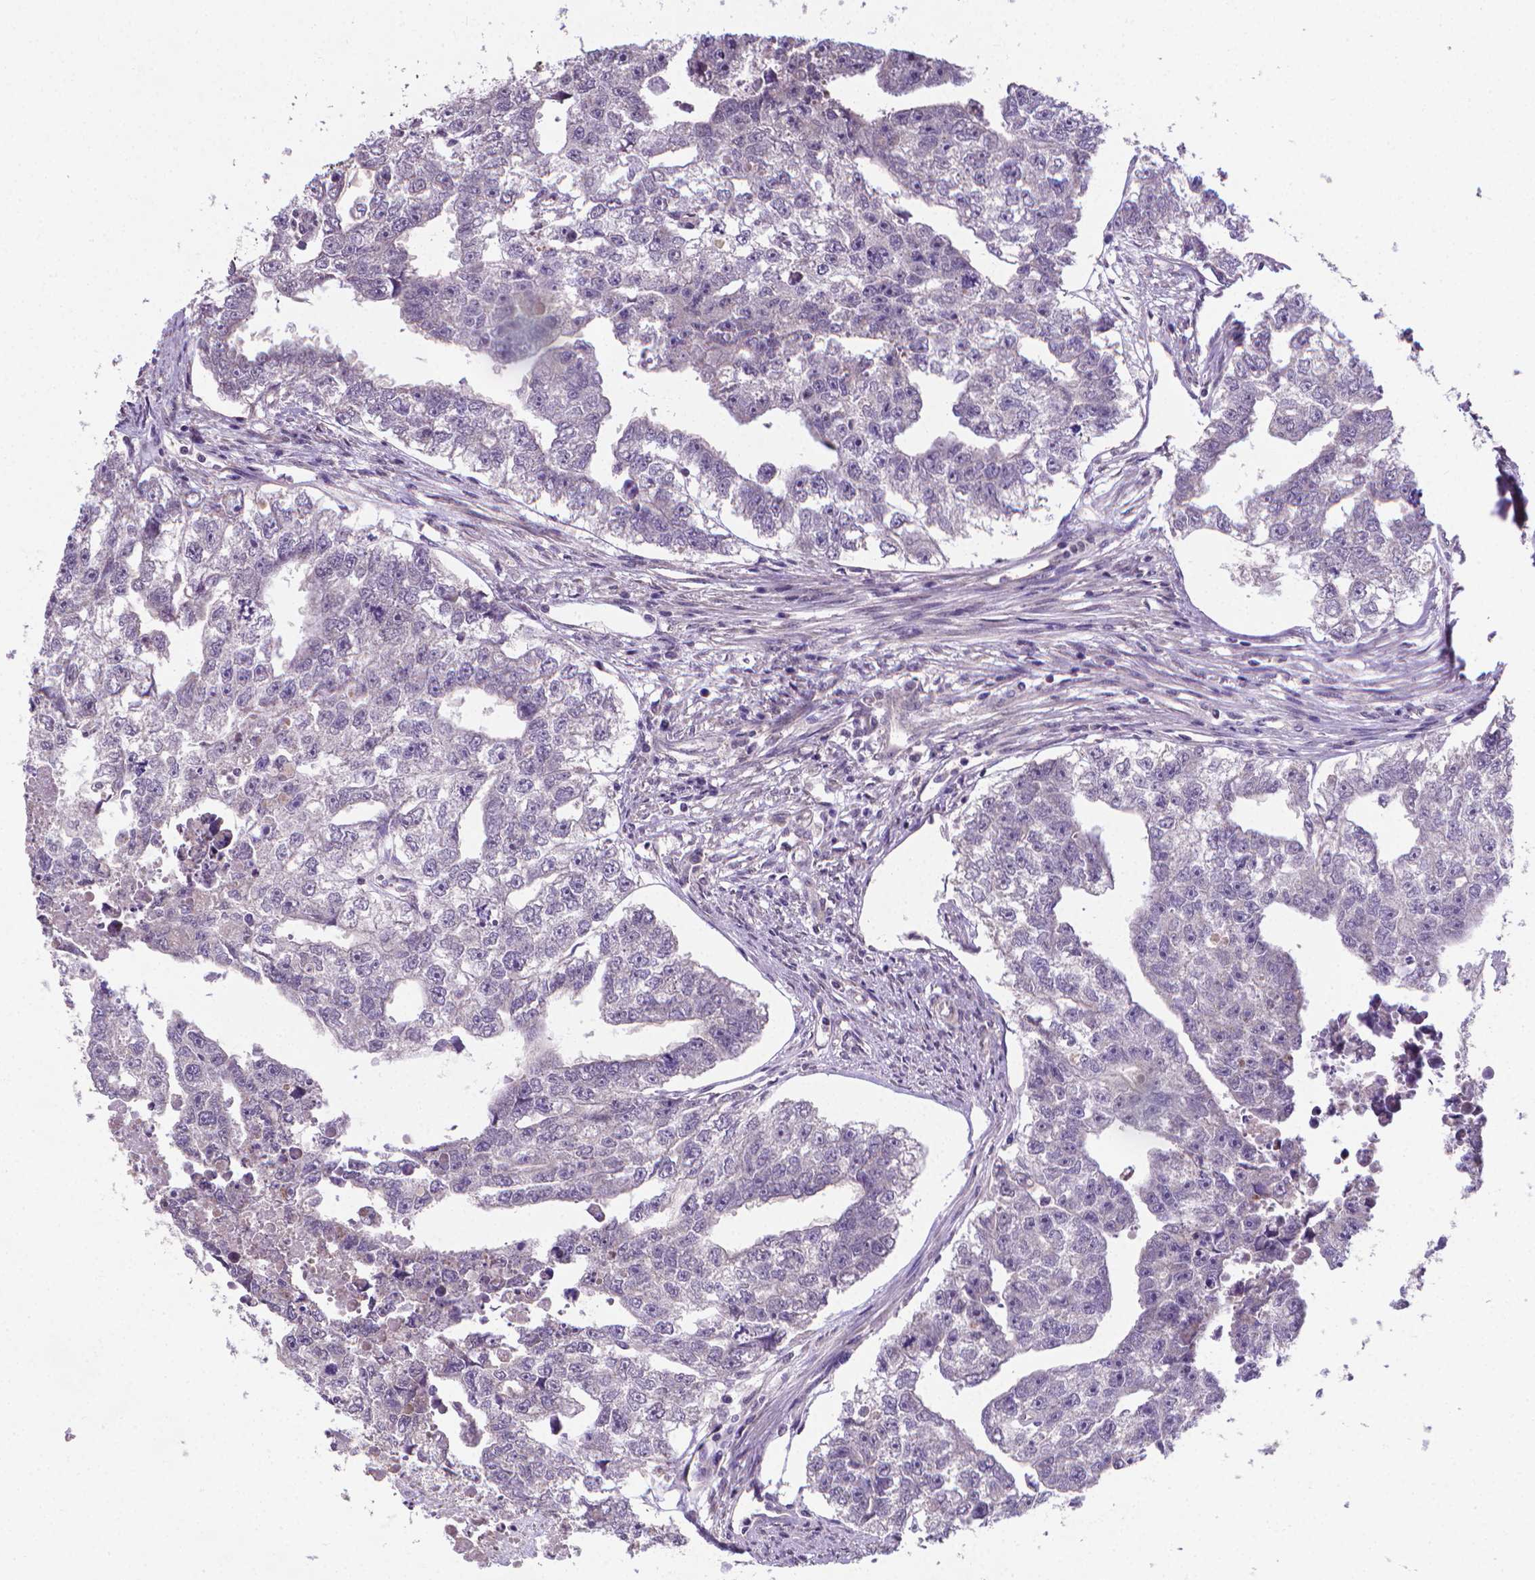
{"staining": {"intensity": "negative", "quantity": "none", "location": "none"}, "tissue": "testis cancer", "cell_type": "Tumor cells", "image_type": "cancer", "snomed": [{"axis": "morphology", "description": "Carcinoma, Embryonal, NOS"}, {"axis": "morphology", "description": "Teratoma, malignant, NOS"}, {"axis": "topography", "description": "Testis"}], "caption": "The immunohistochemistry (IHC) image has no significant positivity in tumor cells of testis embryonal carcinoma tissue.", "gene": "GPR63", "patient": {"sex": "male", "age": 44}}